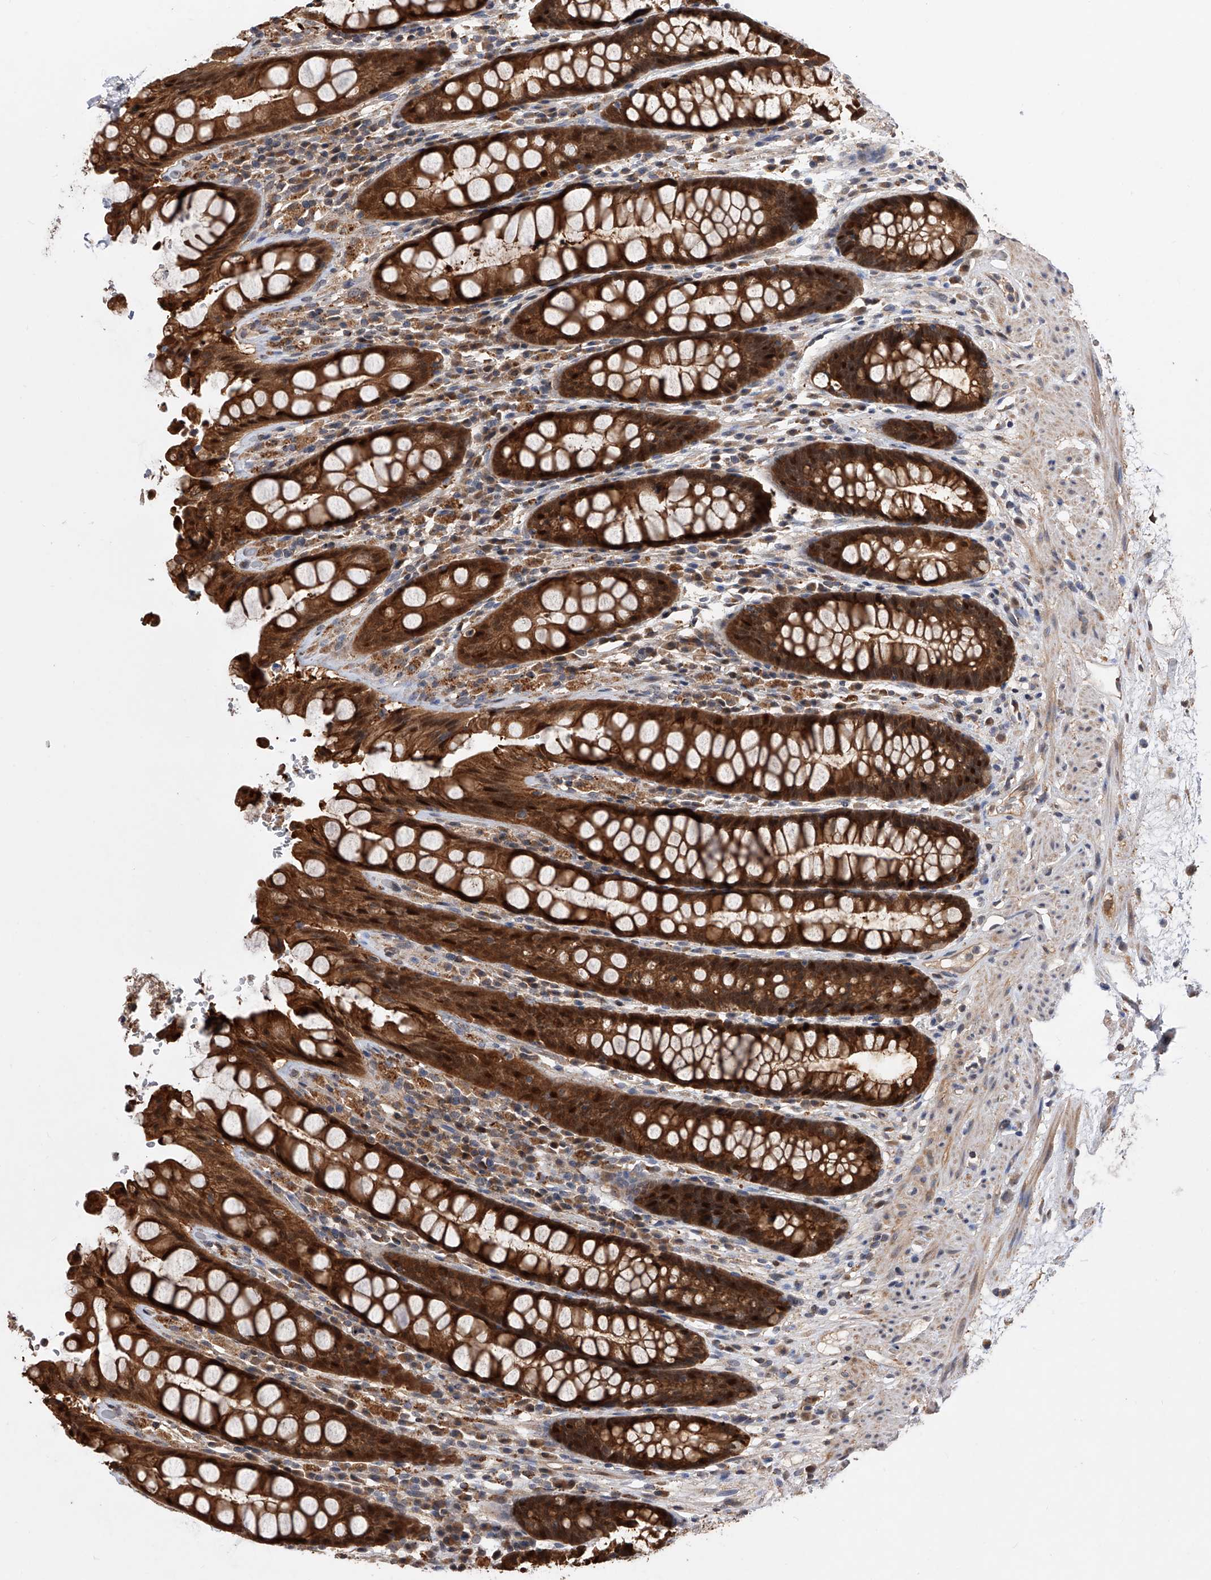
{"staining": {"intensity": "strong", "quantity": ">75%", "location": "cytoplasmic/membranous,nuclear"}, "tissue": "rectum", "cell_type": "Glandular cells", "image_type": "normal", "snomed": [{"axis": "morphology", "description": "Normal tissue, NOS"}, {"axis": "topography", "description": "Rectum"}], "caption": "Strong cytoplasmic/membranous,nuclear positivity for a protein is present in approximately >75% of glandular cells of normal rectum using immunohistochemistry (IHC).", "gene": "GMDS", "patient": {"sex": "male", "age": 64}}